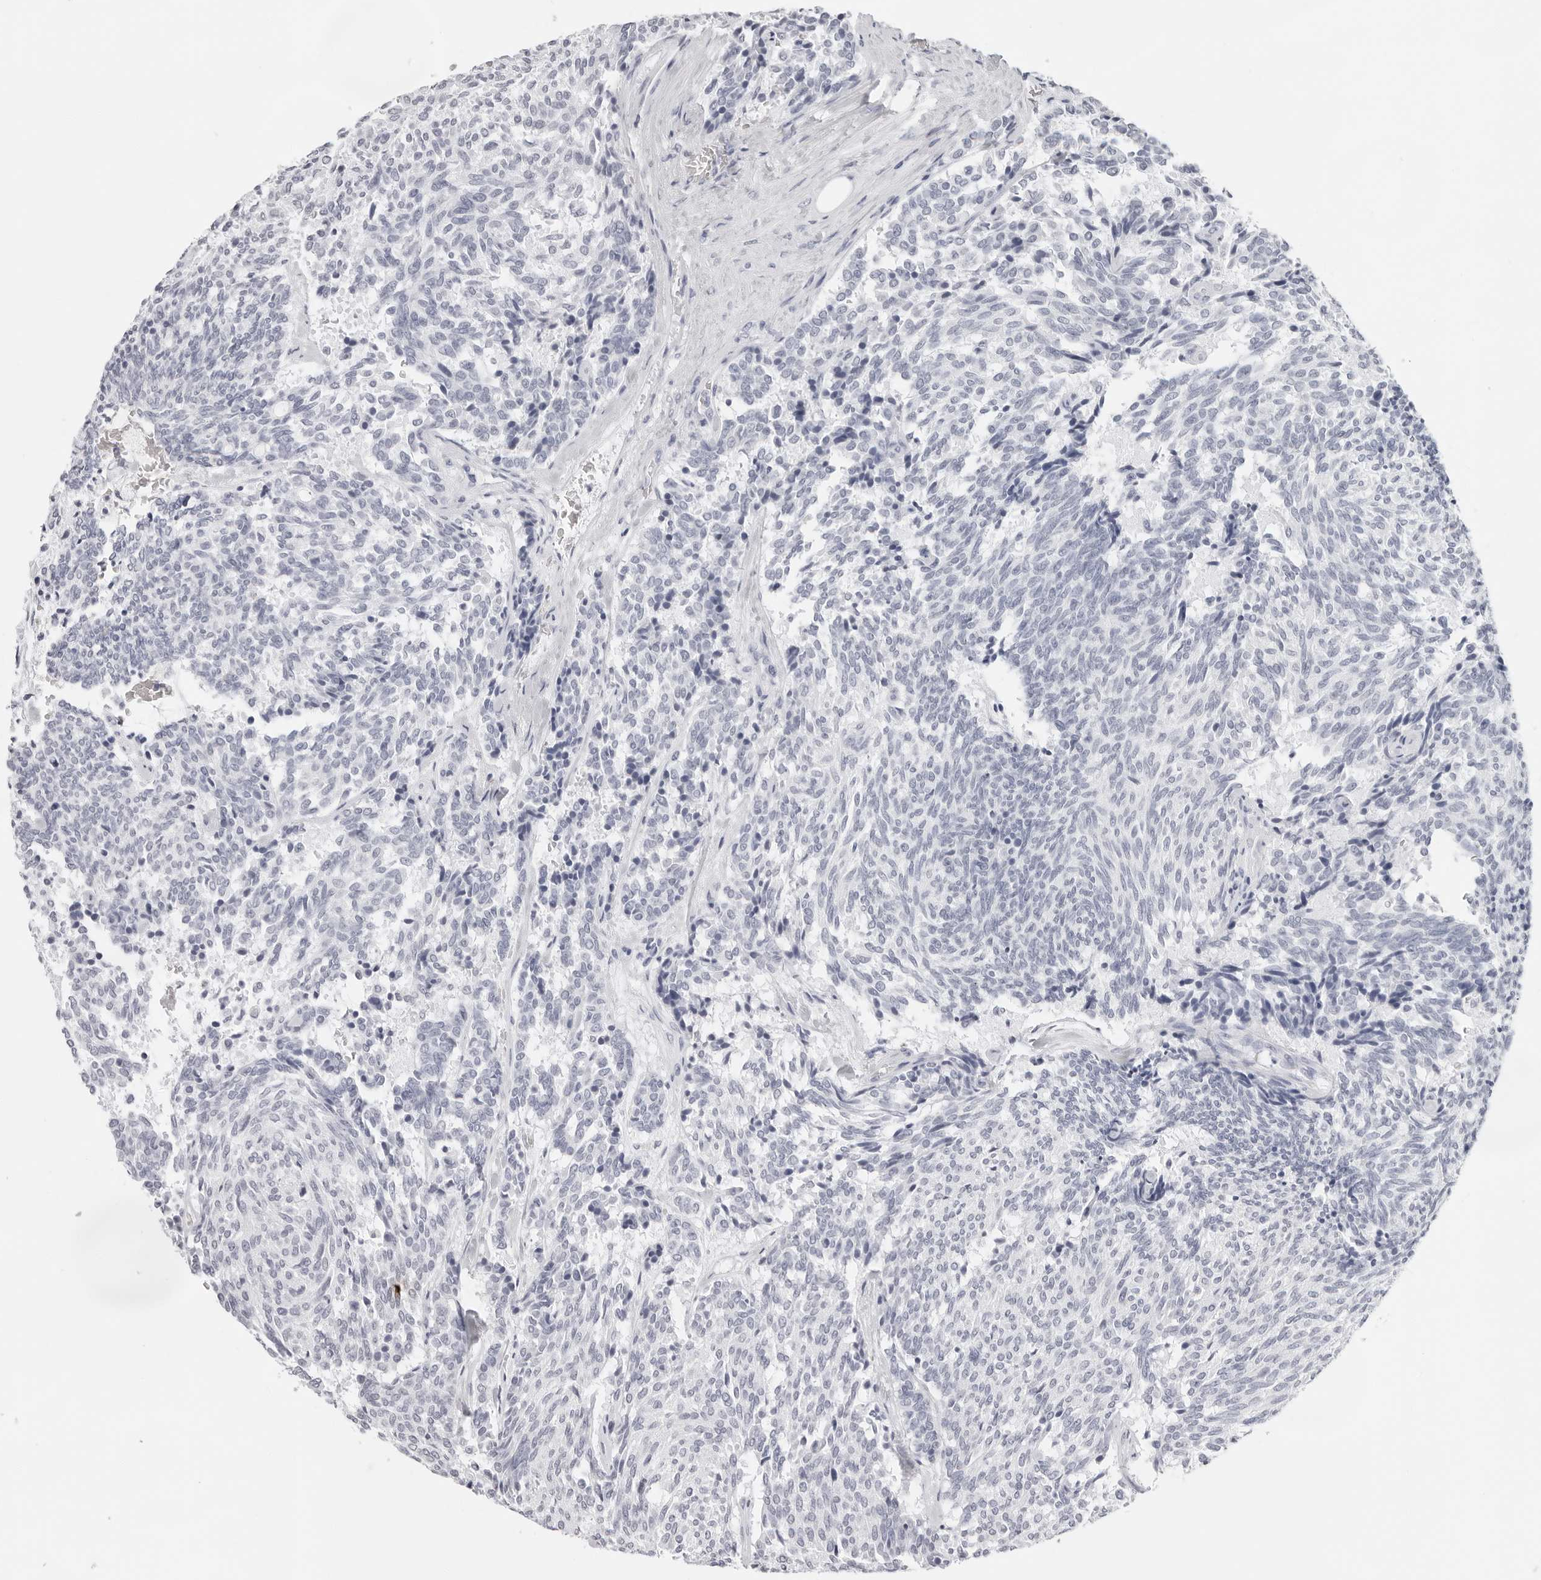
{"staining": {"intensity": "negative", "quantity": "none", "location": "none"}, "tissue": "carcinoid", "cell_type": "Tumor cells", "image_type": "cancer", "snomed": [{"axis": "morphology", "description": "Carcinoid, malignant, NOS"}, {"axis": "topography", "description": "Pancreas"}], "caption": "Human carcinoid (malignant) stained for a protein using immunohistochemistry (IHC) demonstrates no staining in tumor cells.", "gene": "CST5", "patient": {"sex": "female", "age": 54}}